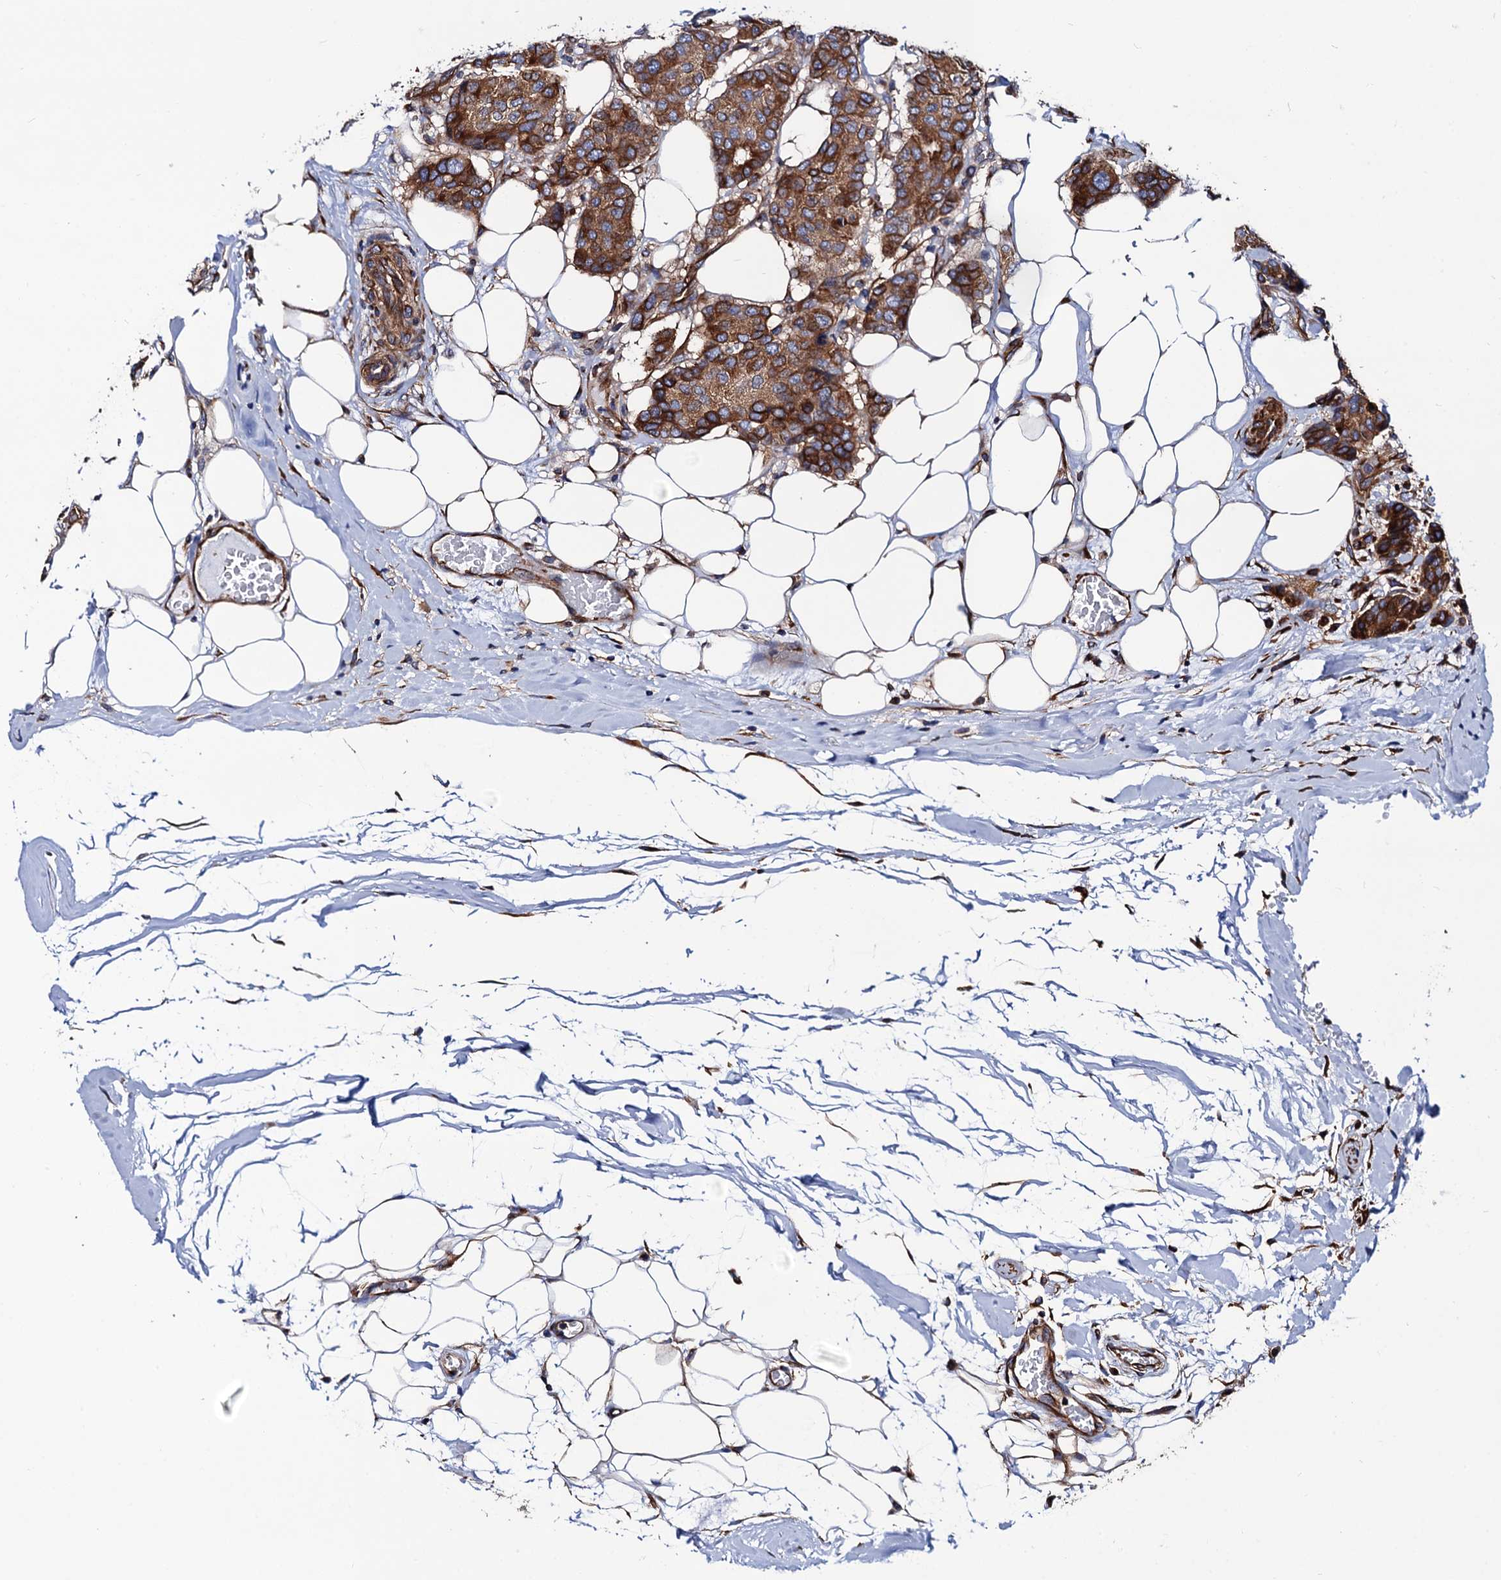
{"staining": {"intensity": "strong", "quantity": ">75%", "location": "cytoplasmic/membranous"}, "tissue": "breast cancer", "cell_type": "Tumor cells", "image_type": "cancer", "snomed": [{"axis": "morphology", "description": "Duct carcinoma"}, {"axis": "topography", "description": "Breast"}], "caption": "Protein staining demonstrates strong cytoplasmic/membranous staining in about >75% of tumor cells in breast cancer.", "gene": "ZDHHC18", "patient": {"sex": "female", "age": 75}}